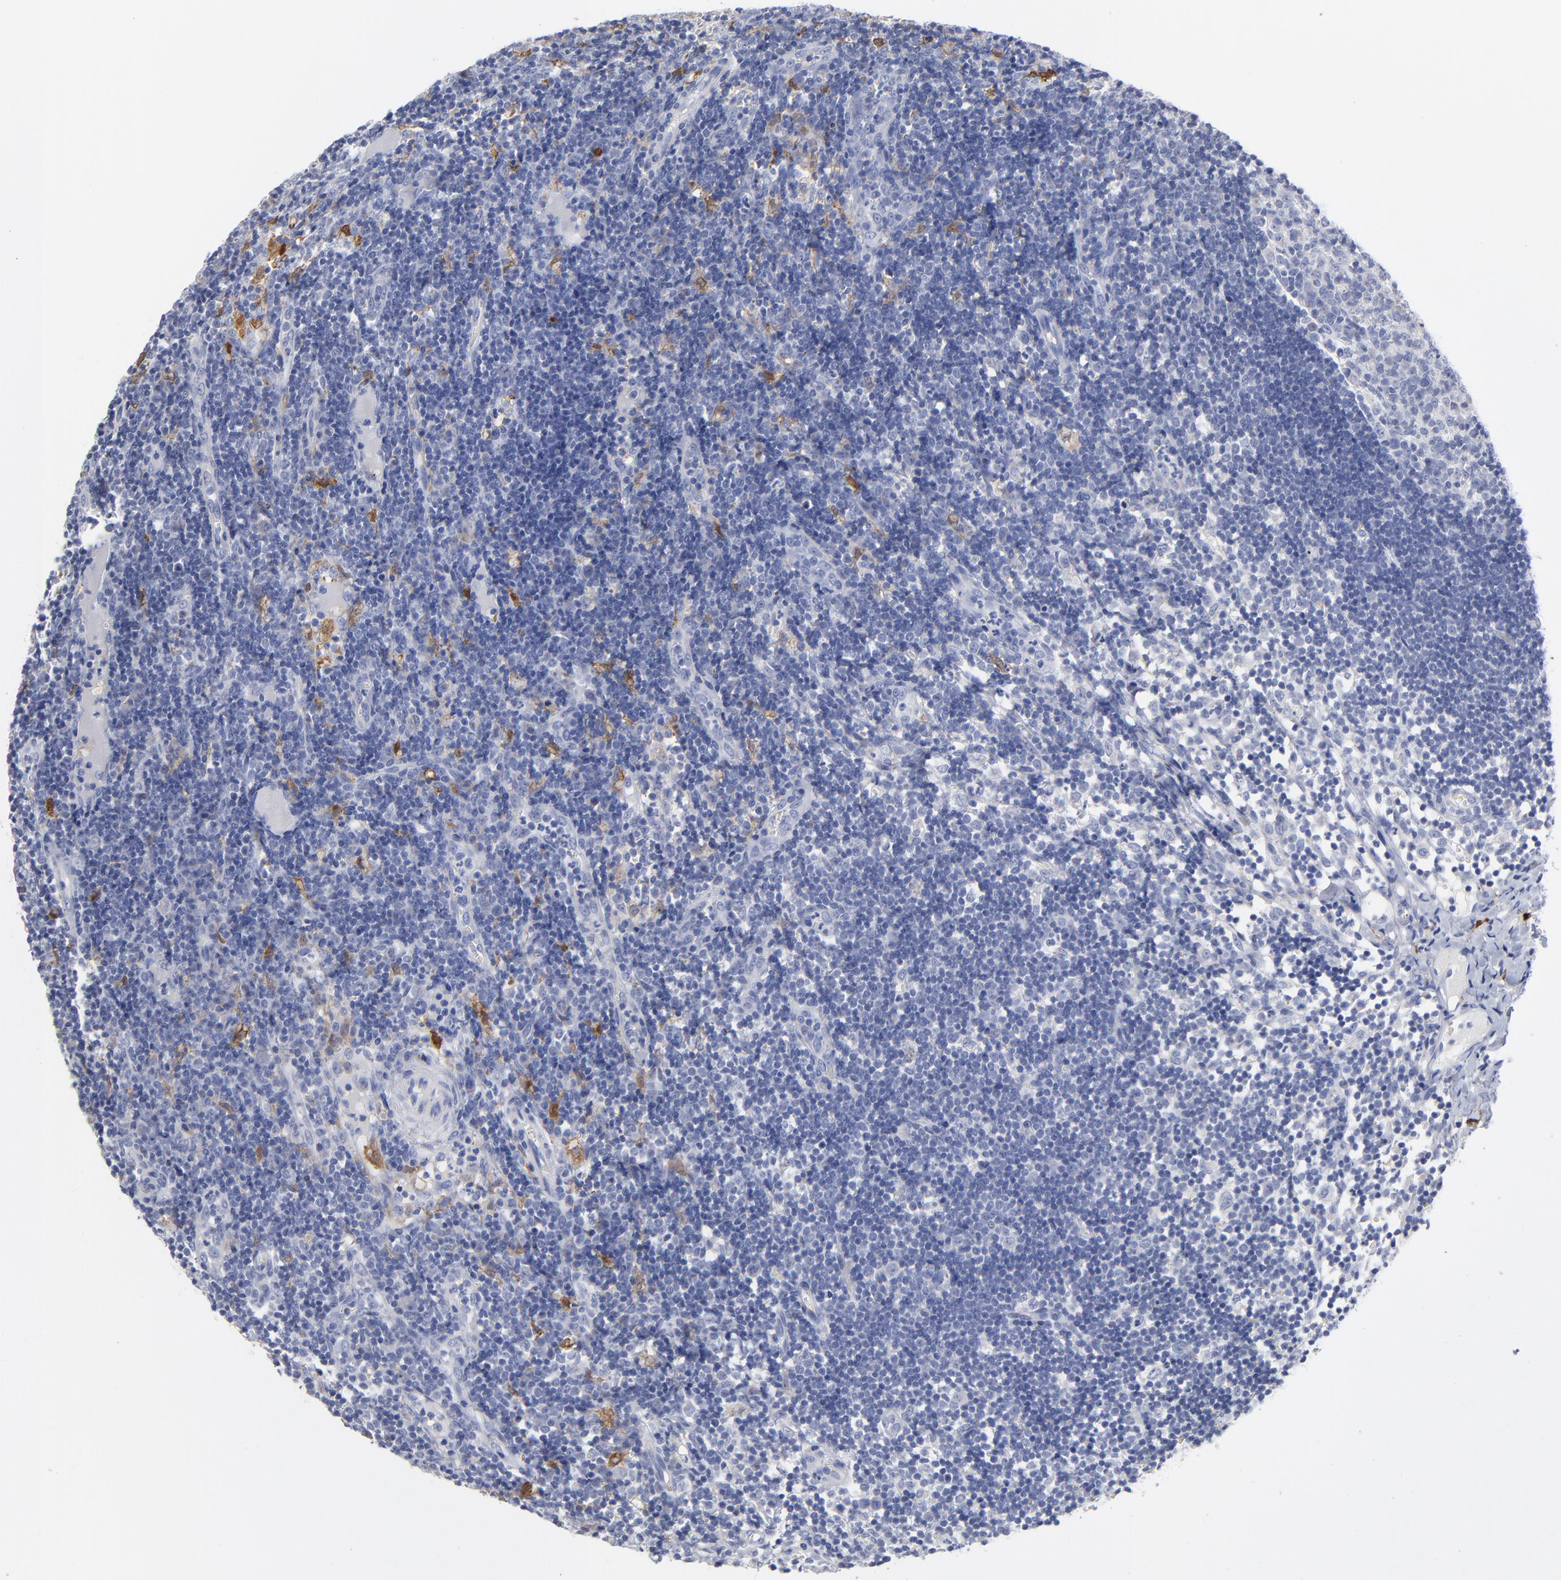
{"staining": {"intensity": "negative", "quantity": "none", "location": "none"}, "tissue": "lymph node", "cell_type": "Germinal center cells", "image_type": "normal", "snomed": [{"axis": "morphology", "description": "Normal tissue, NOS"}, {"axis": "morphology", "description": "Inflammation, NOS"}, {"axis": "topography", "description": "Lymph node"}, {"axis": "topography", "description": "Salivary gland"}], "caption": "IHC image of normal lymph node: lymph node stained with DAB (3,3'-diaminobenzidine) reveals no significant protein positivity in germinal center cells. Nuclei are stained in blue.", "gene": "PTP4A1", "patient": {"sex": "male", "age": 3}}